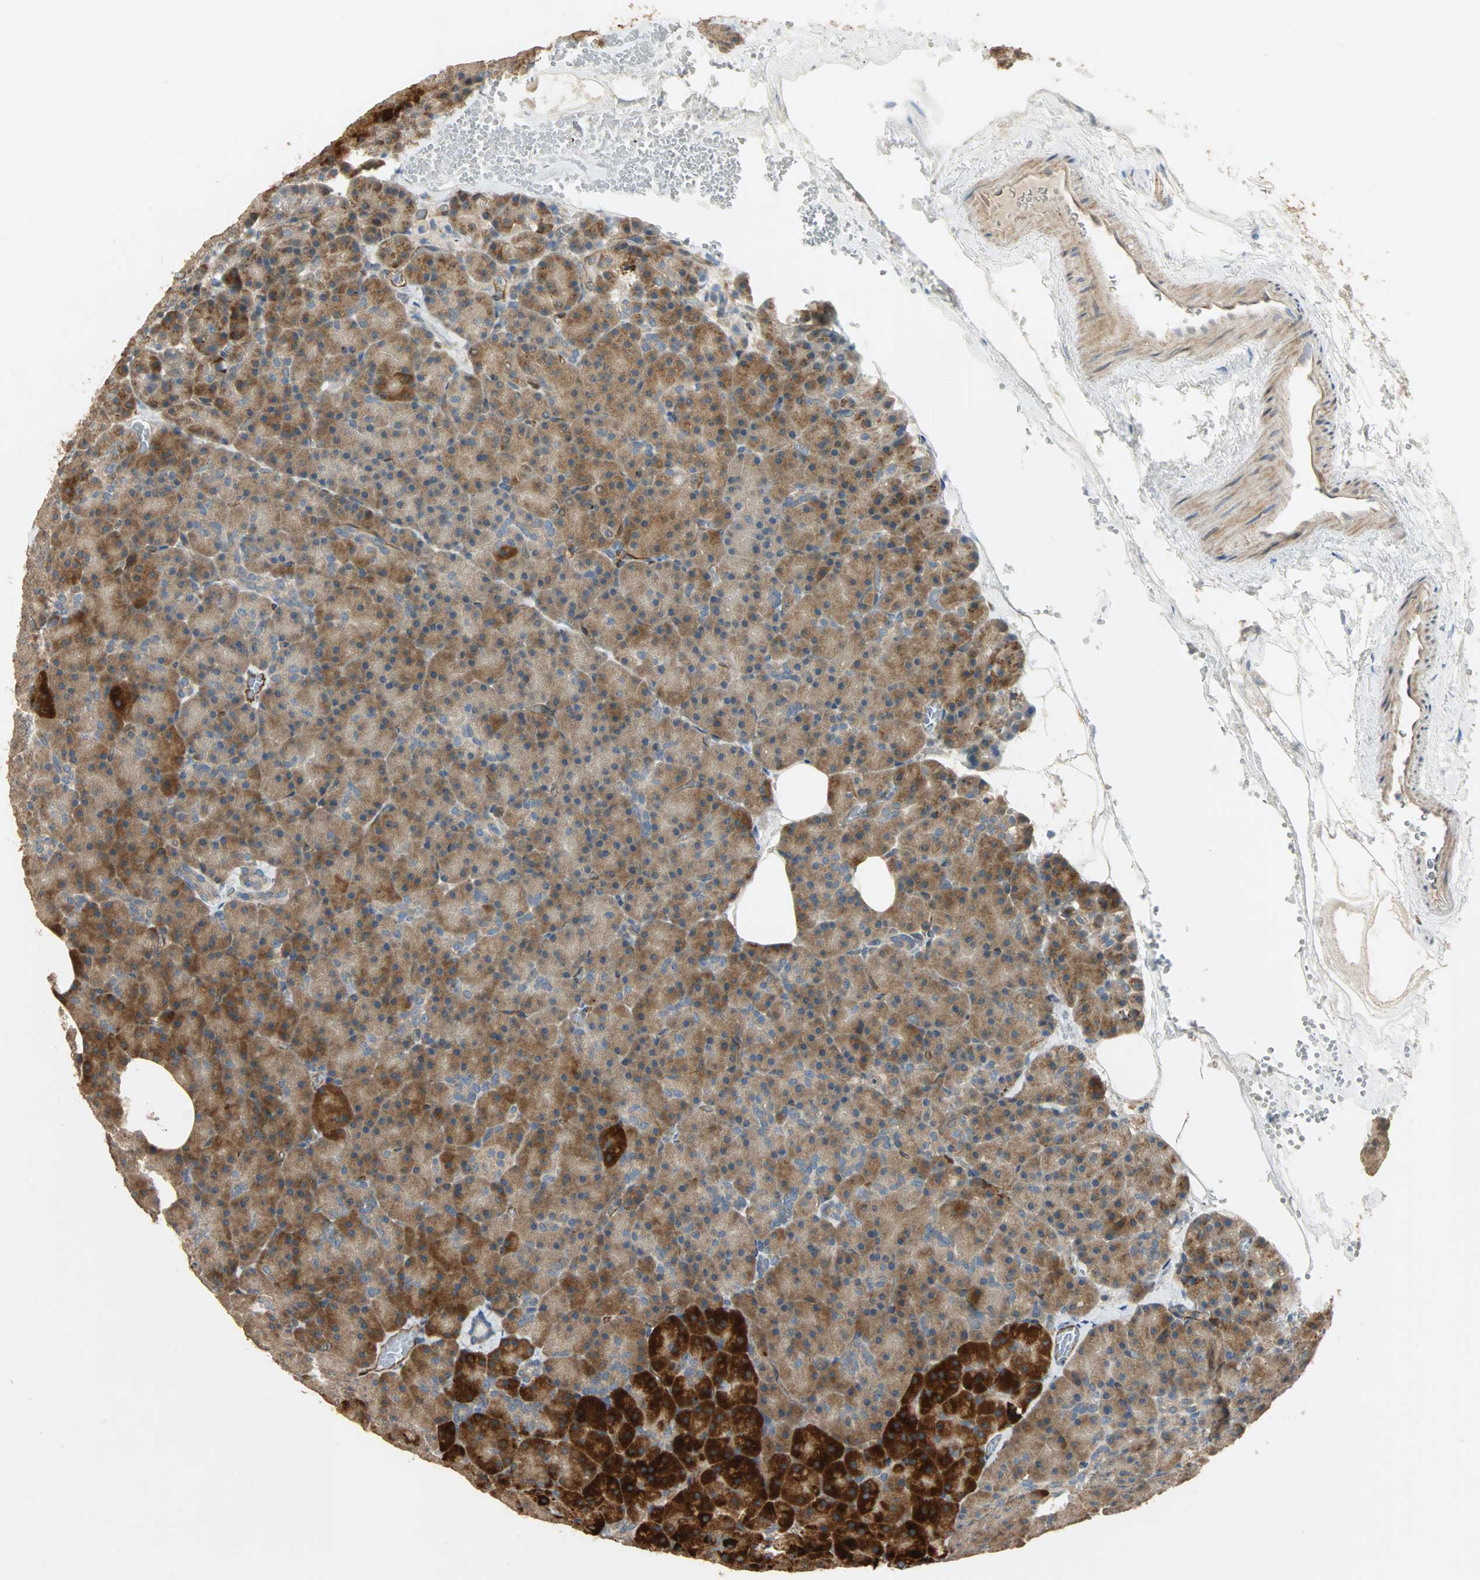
{"staining": {"intensity": "moderate", "quantity": ">75%", "location": "cytoplasmic/membranous"}, "tissue": "pancreas", "cell_type": "Exocrine glandular cells", "image_type": "normal", "snomed": [{"axis": "morphology", "description": "Normal tissue, NOS"}, {"axis": "topography", "description": "Pancreas"}], "caption": "Immunohistochemical staining of benign pancreas exhibits moderate cytoplasmic/membranous protein expression in about >75% of exocrine glandular cells. The protein is stained brown, and the nuclei are stained in blue (DAB IHC with brightfield microscopy, high magnification).", "gene": "GALK1", "patient": {"sex": "female", "age": 35}}